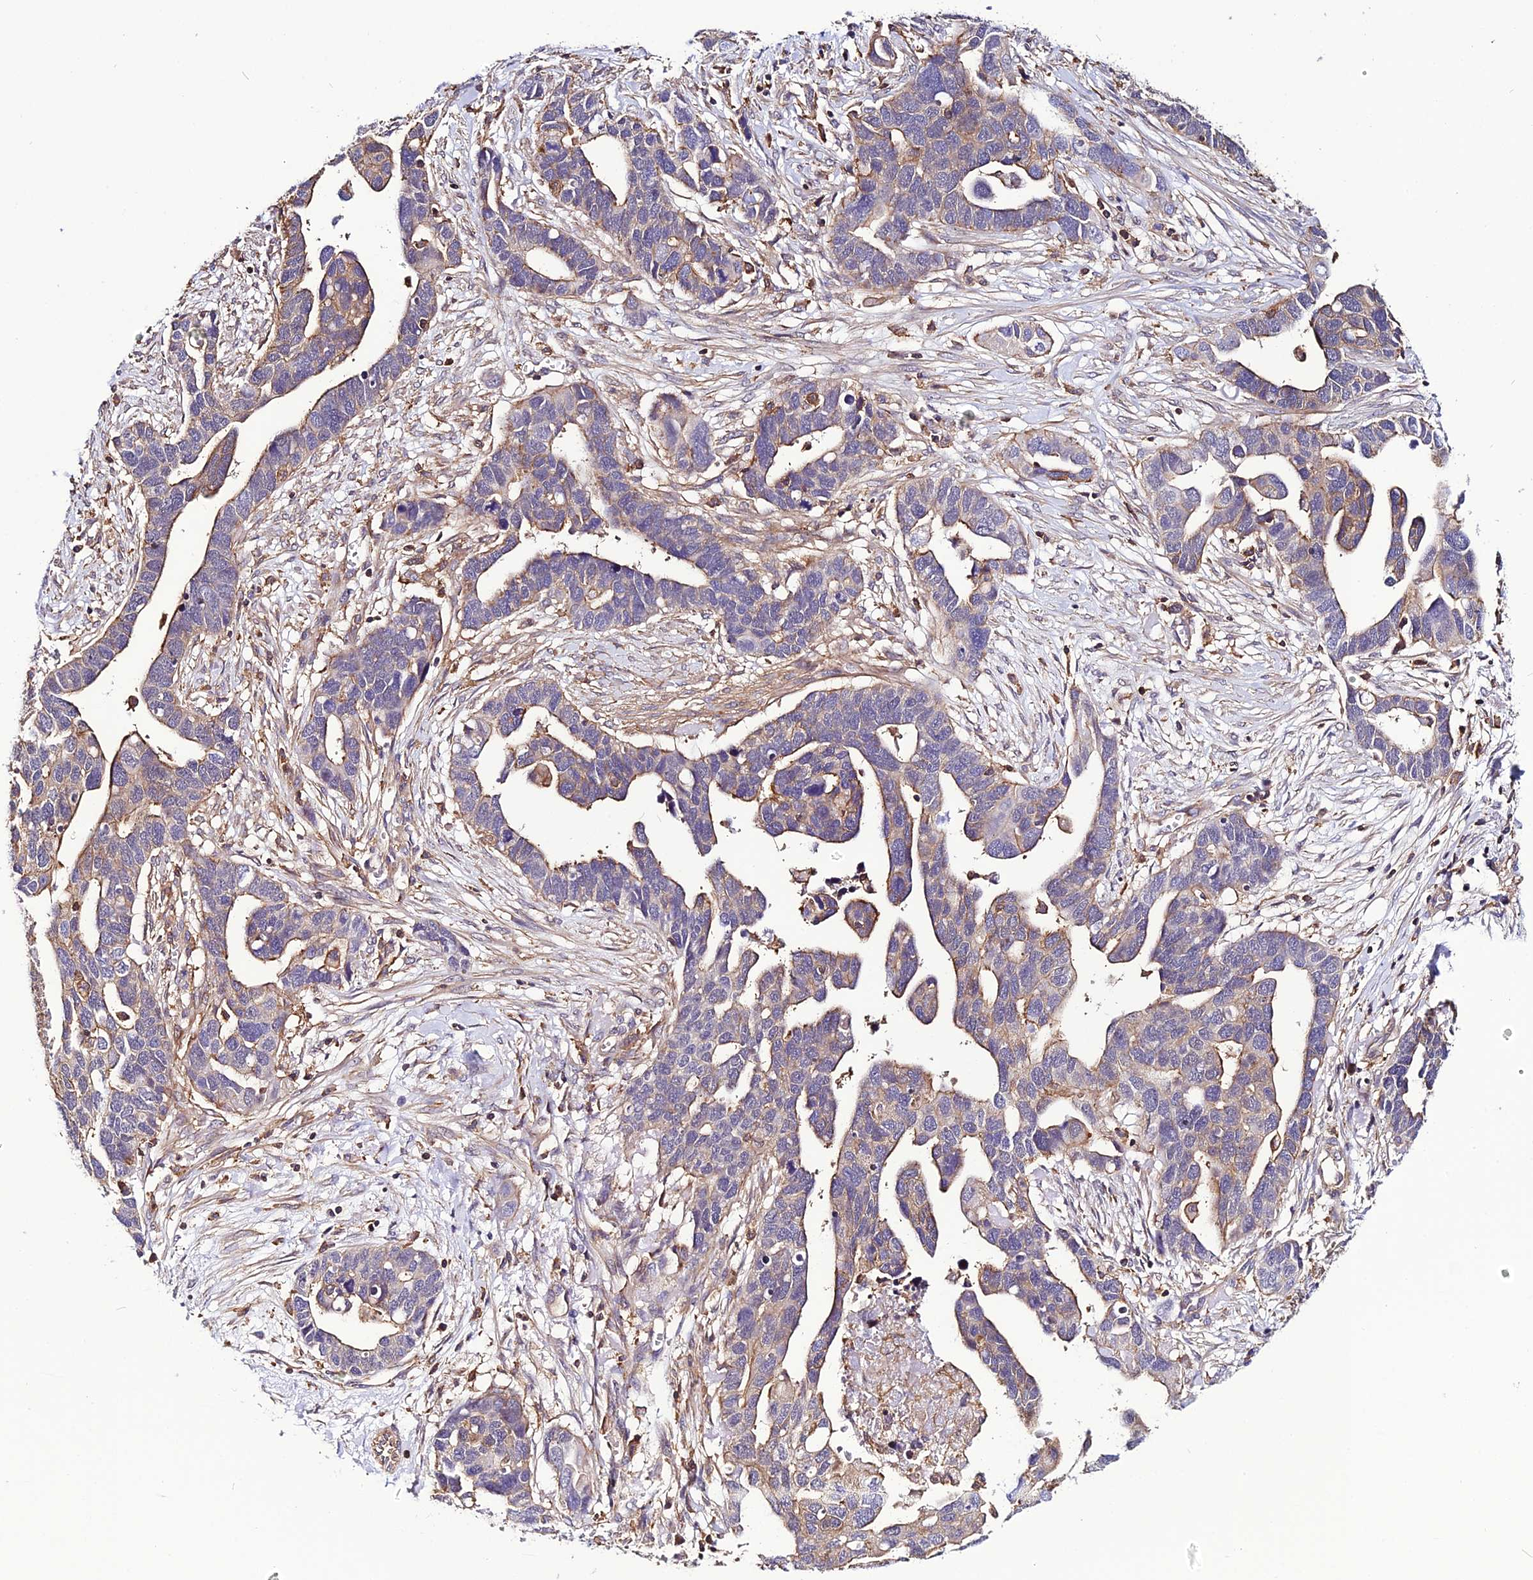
{"staining": {"intensity": "moderate", "quantity": "25%-75%", "location": "cytoplasmic/membranous"}, "tissue": "ovarian cancer", "cell_type": "Tumor cells", "image_type": "cancer", "snomed": [{"axis": "morphology", "description": "Cystadenocarcinoma, serous, NOS"}, {"axis": "topography", "description": "Ovary"}], "caption": "Immunohistochemistry (IHC) (DAB) staining of human ovarian cancer exhibits moderate cytoplasmic/membranous protein positivity in about 25%-75% of tumor cells. (DAB IHC with brightfield microscopy, high magnification).", "gene": "USP17L15", "patient": {"sex": "female", "age": 54}}